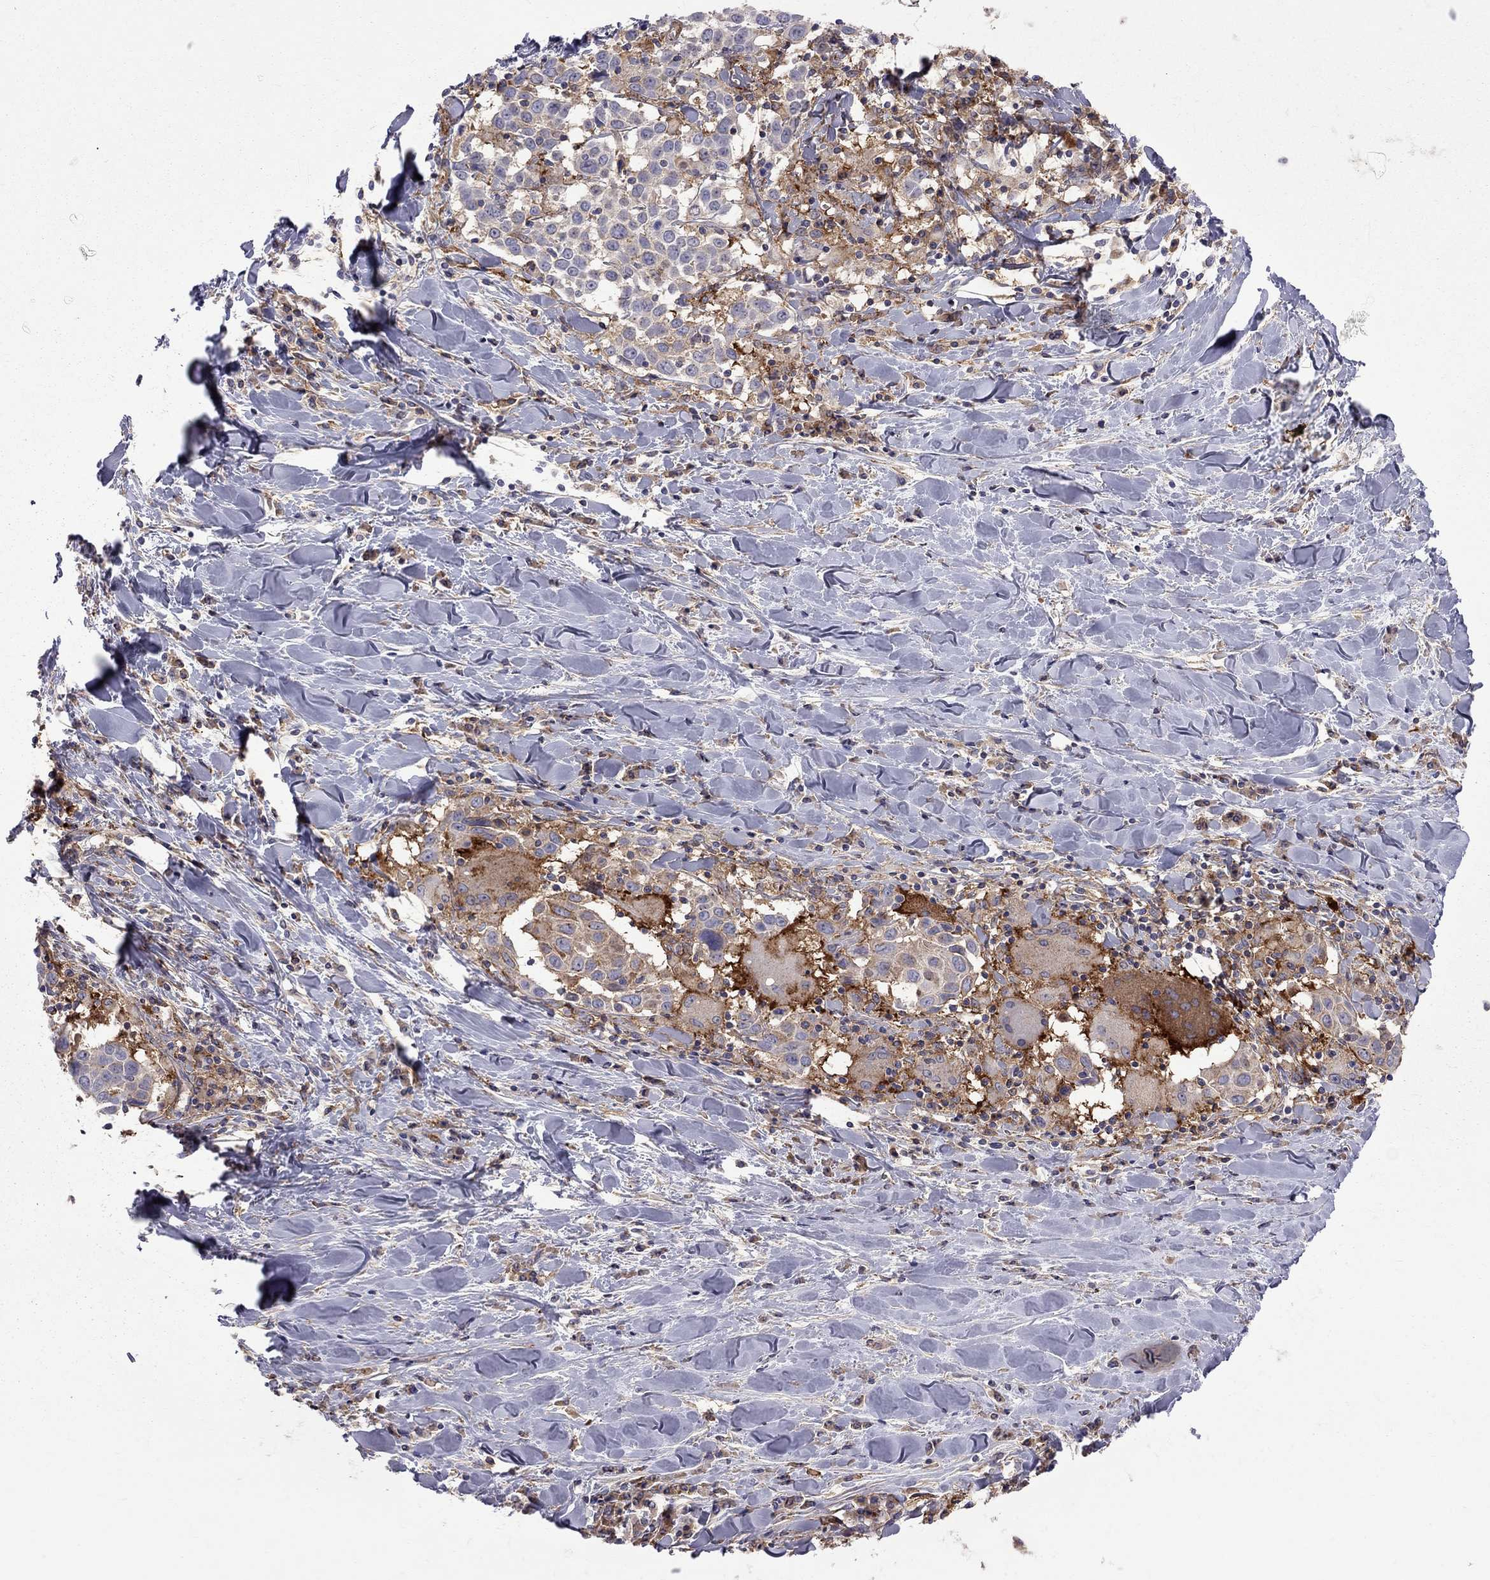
{"staining": {"intensity": "moderate", "quantity": "25%-75%", "location": "cytoplasmic/membranous"}, "tissue": "lung cancer", "cell_type": "Tumor cells", "image_type": "cancer", "snomed": [{"axis": "morphology", "description": "Squamous cell carcinoma, NOS"}, {"axis": "topography", "description": "Lung"}], "caption": "This photomicrograph reveals IHC staining of human lung cancer, with medium moderate cytoplasmic/membranous staining in approximately 25%-75% of tumor cells.", "gene": "EIF4E3", "patient": {"sex": "male", "age": 57}}